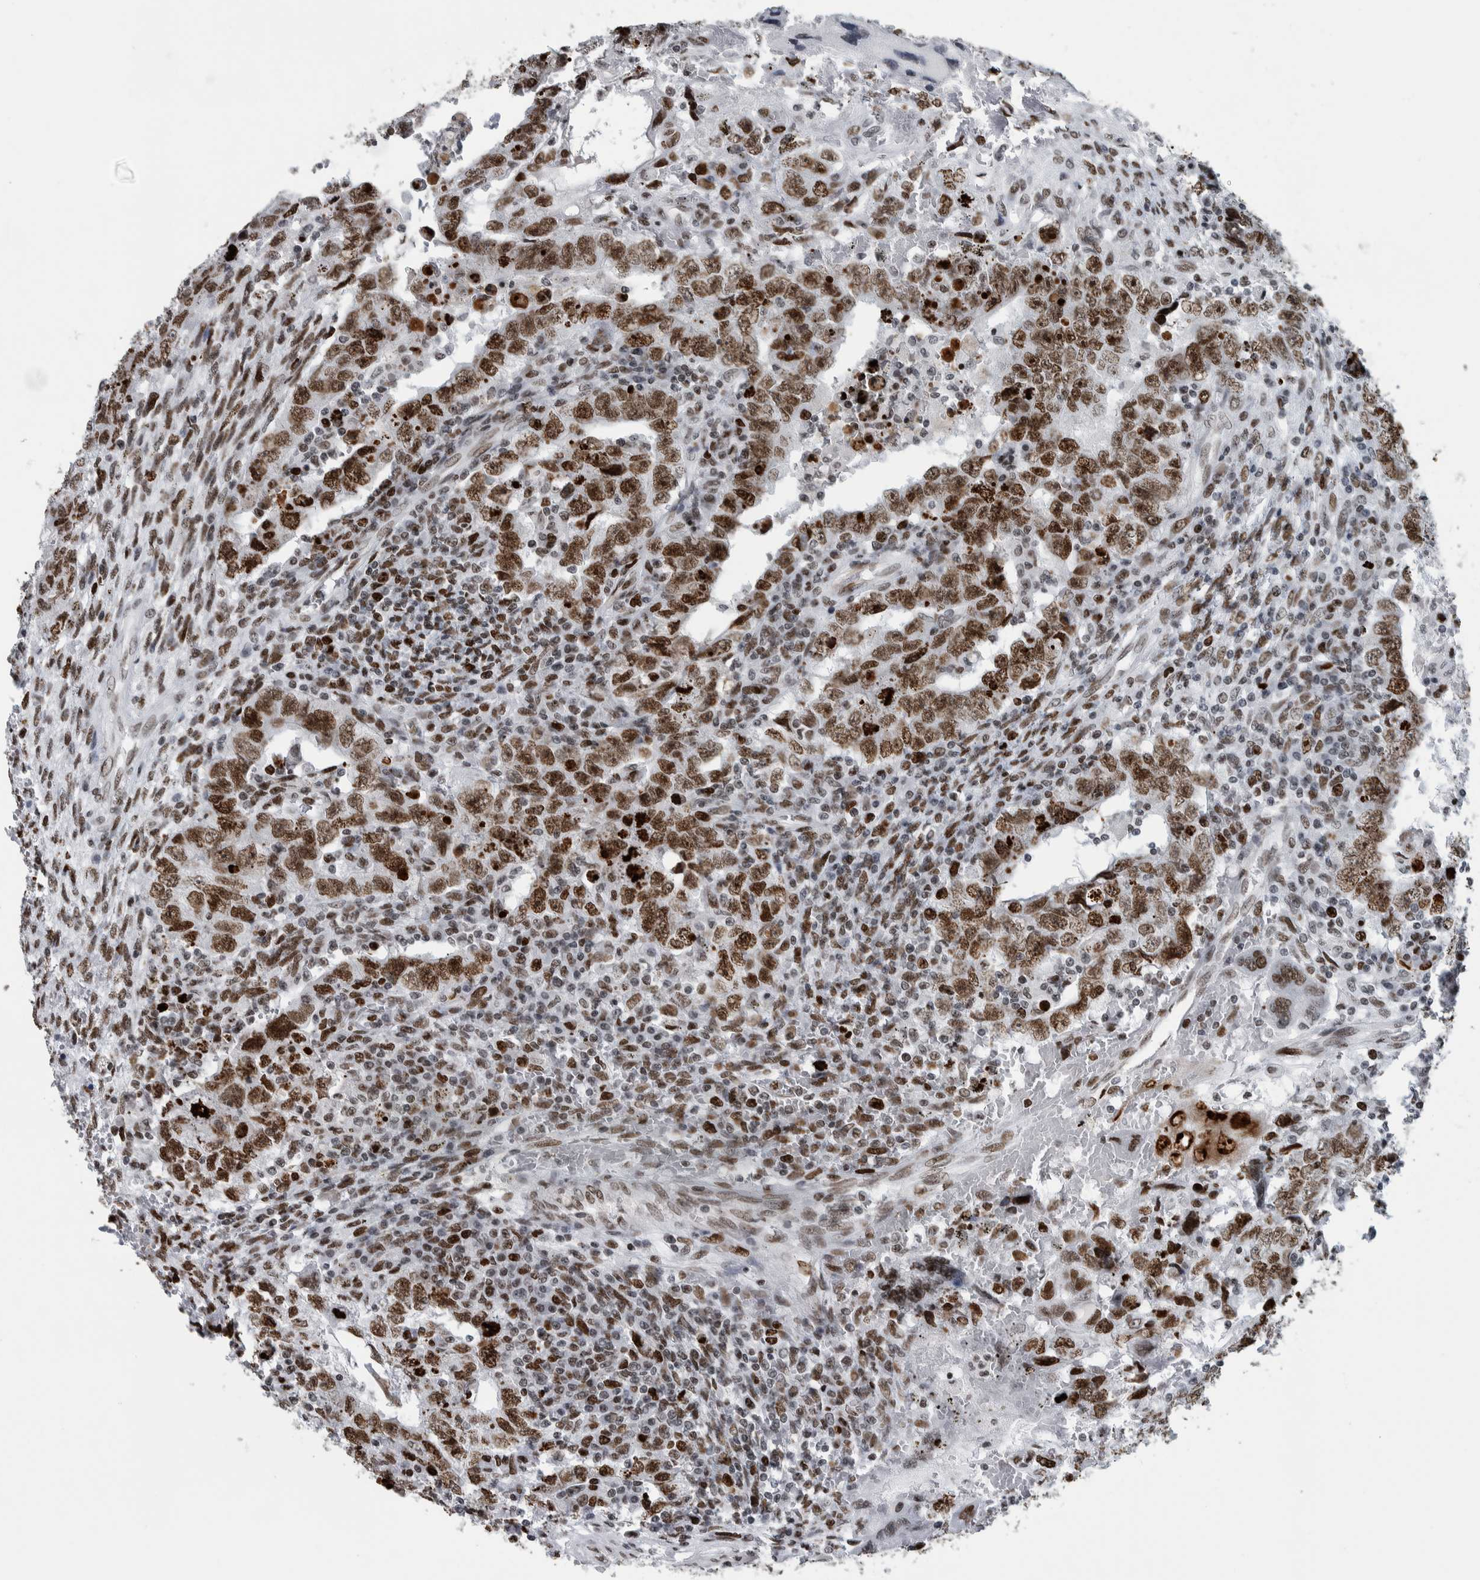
{"staining": {"intensity": "strong", "quantity": ">75%", "location": "nuclear"}, "tissue": "testis cancer", "cell_type": "Tumor cells", "image_type": "cancer", "snomed": [{"axis": "morphology", "description": "Carcinoma, Embryonal, NOS"}, {"axis": "topography", "description": "Testis"}], "caption": "Strong nuclear positivity is present in about >75% of tumor cells in embryonal carcinoma (testis).", "gene": "TOP2B", "patient": {"sex": "male", "age": 26}}